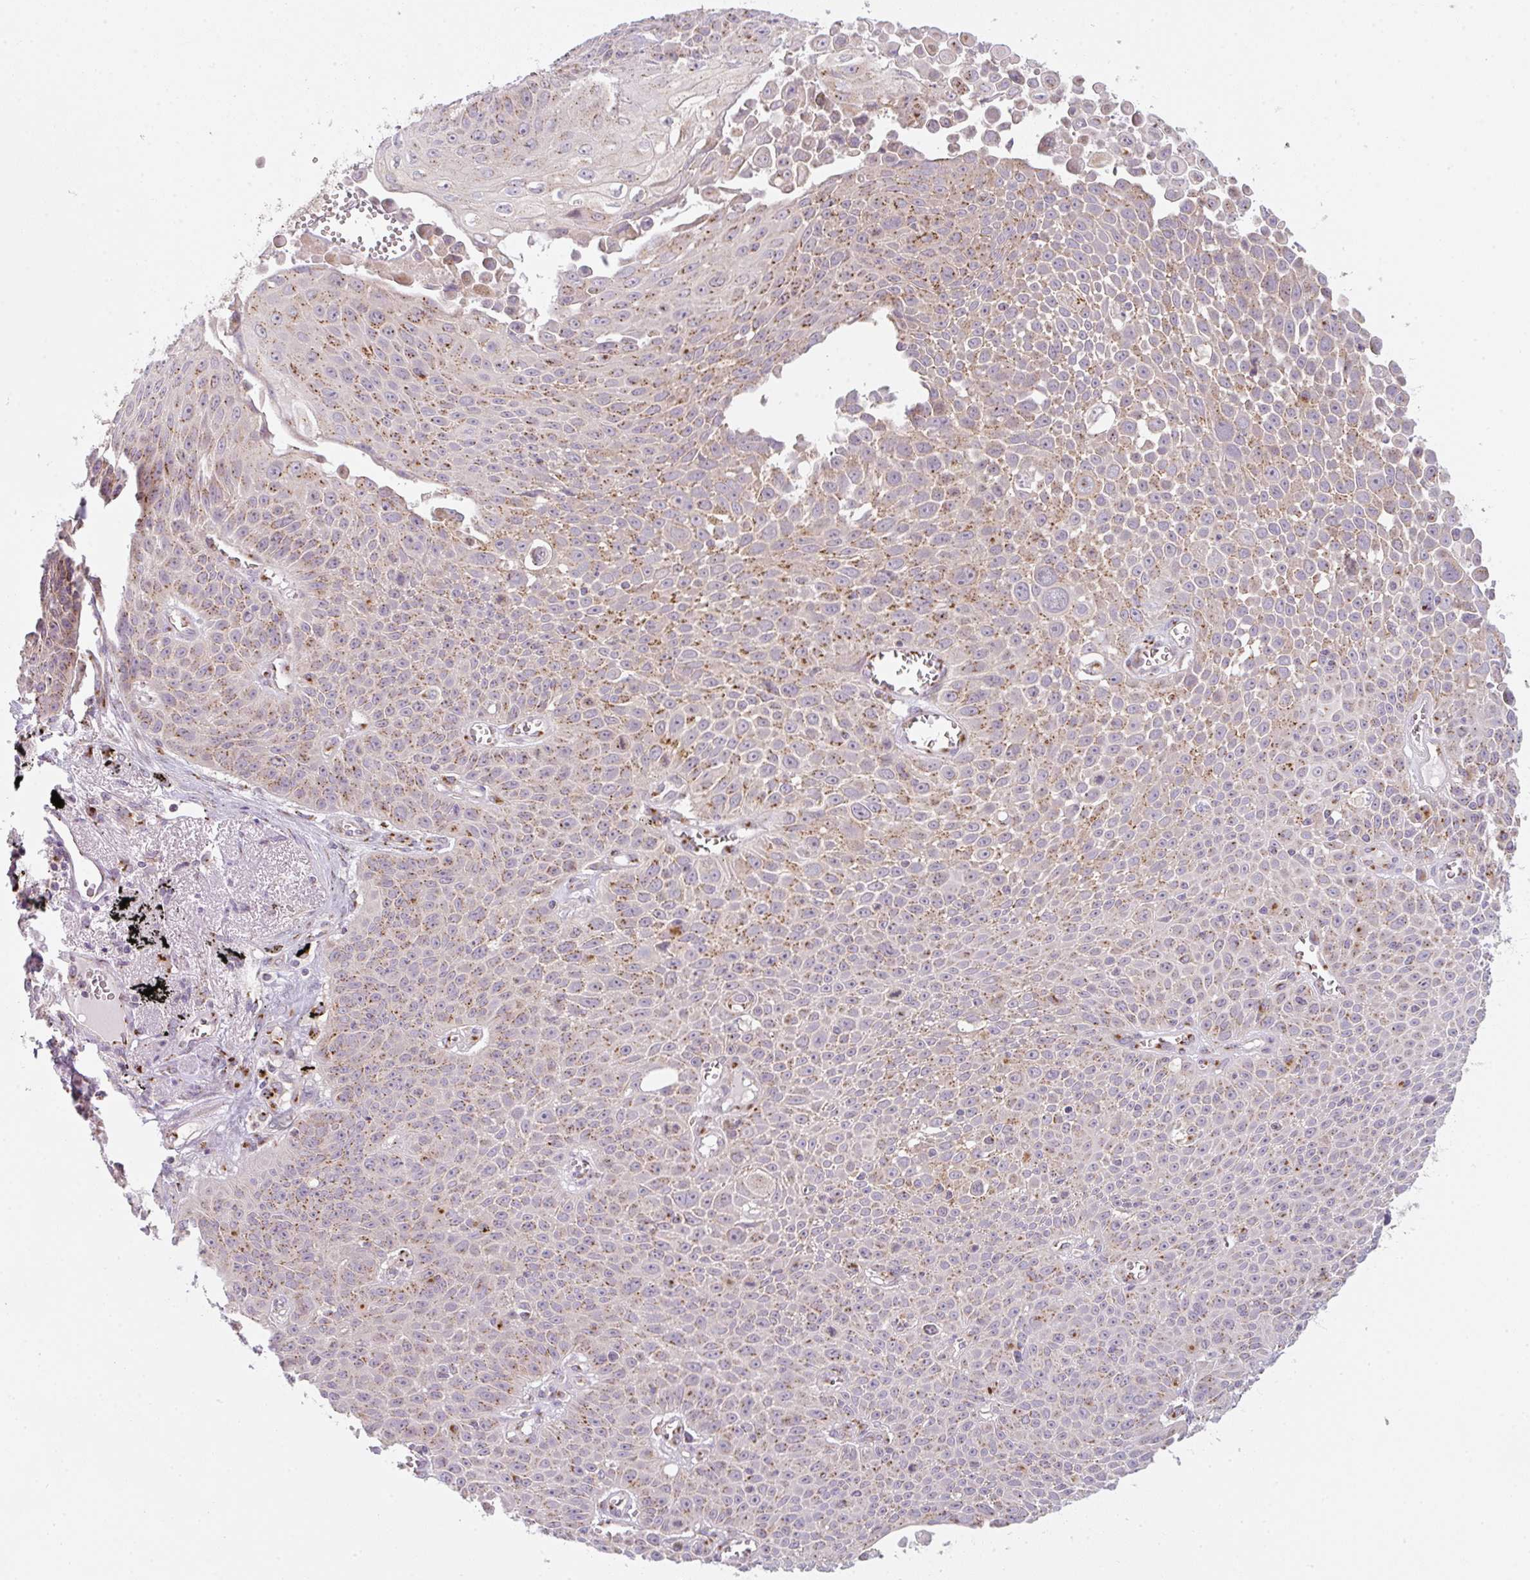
{"staining": {"intensity": "moderate", "quantity": "25%-75%", "location": "cytoplasmic/membranous"}, "tissue": "lung cancer", "cell_type": "Tumor cells", "image_type": "cancer", "snomed": [{"axis": "morphology", "description": "Squamous cell carcinoma, NOS"}, {"axis": "morphology", "description": "Squamous cell carcinoma, metastatic, NOS"}, {"axis": "topography", "description": "Lymph node"}, {"axis": "topography", "description": "Lung"}], "caption": "Protein staining of metastatic squamous cell carcinoma (lung) tissue shows moderate cytoplasmic/membranous expression in about 25%-75% of tumor cells.", "gene": "GVQW3", "patient": {"sex": "female", "age": 62}}